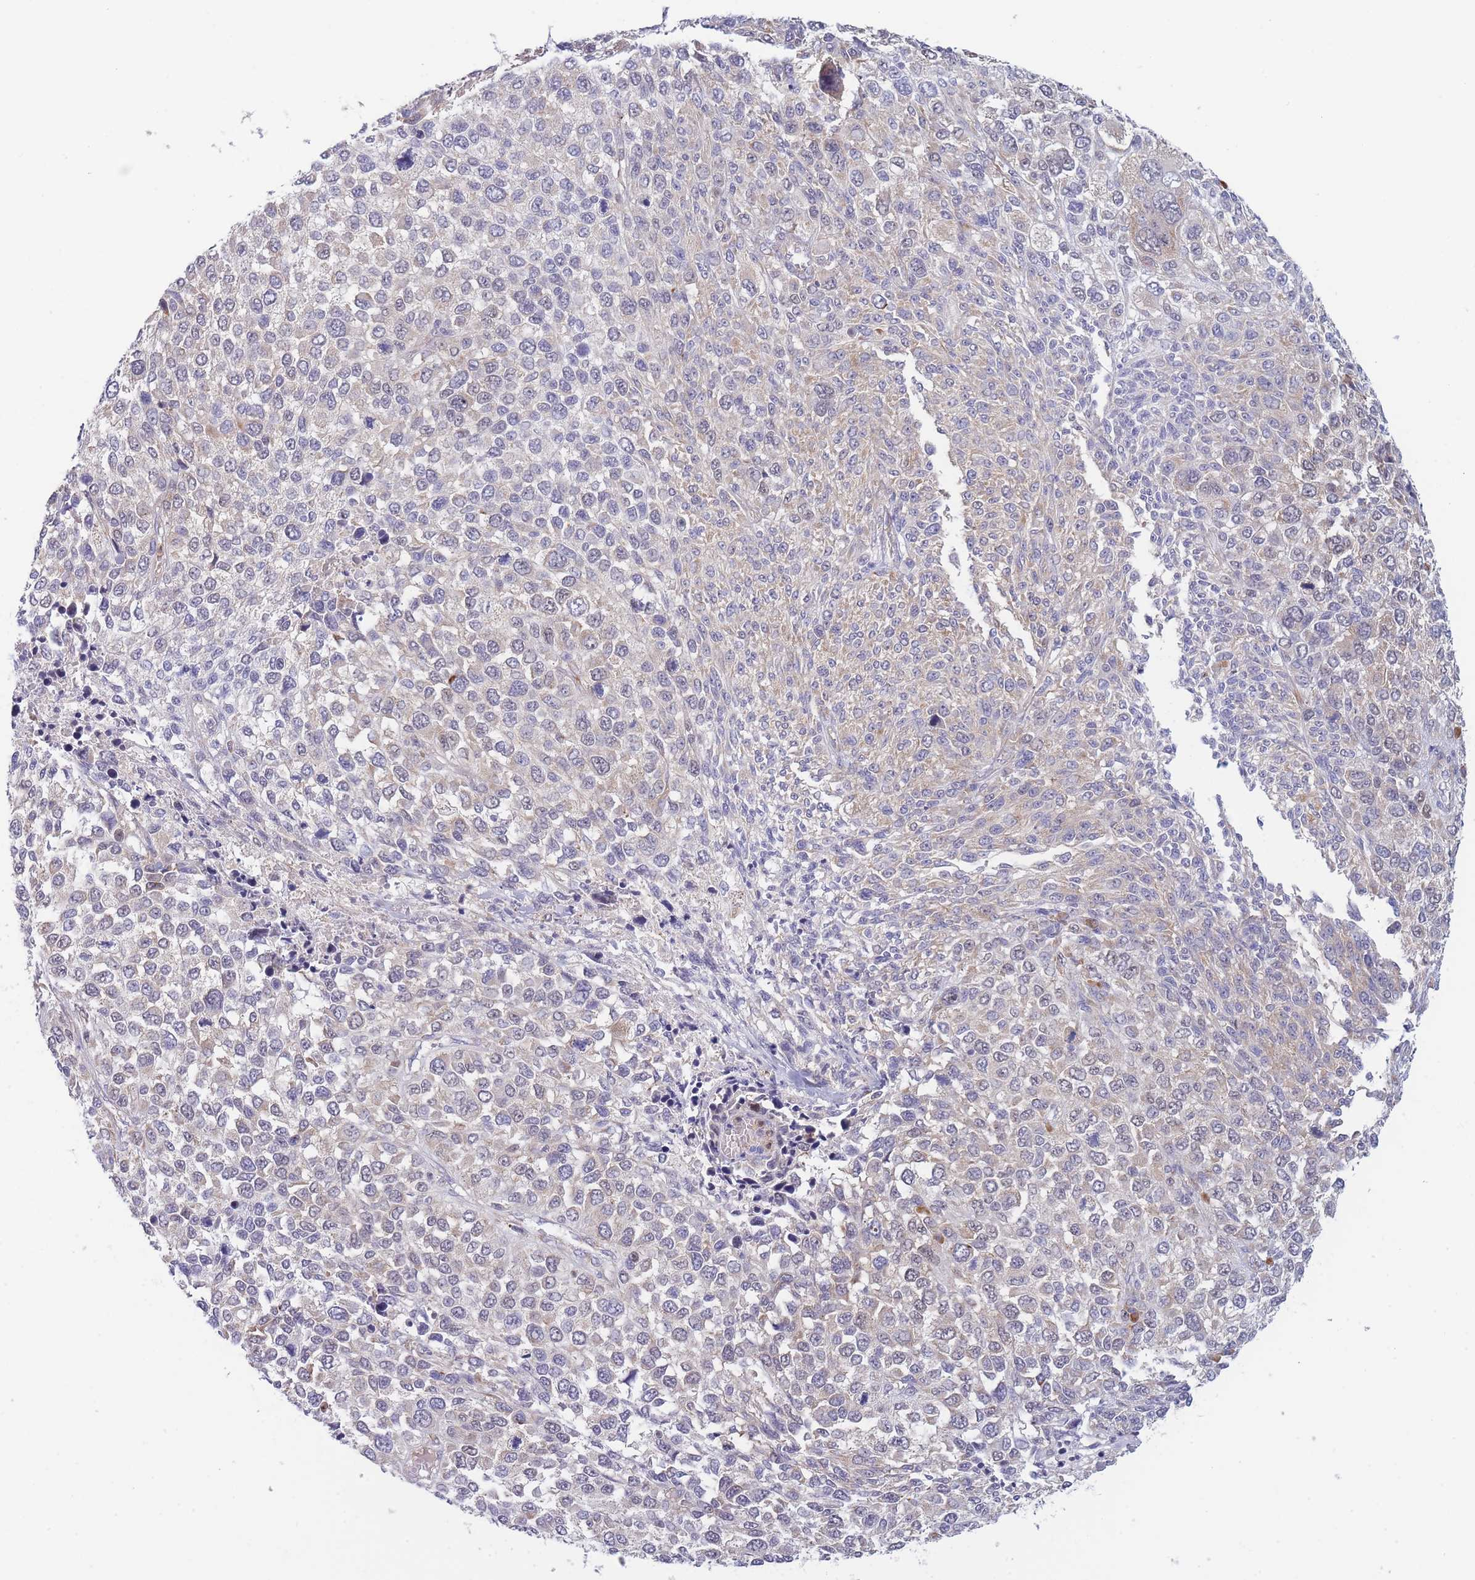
{"staining": {"intensity": "weak", "quantity": "<25%", "location": "cytoplasmic/membranous"}, "tissue": "melanoma", "cell_type": "Tumor cells", "image_type": "cancer", "snomed": [{"axis": "morphology", "description": "Malignant melanoma, NOS"}, {"axis": "topography", "description": "Skin of trunk"}], "caption": "High magnification brightfield microscopy of melanoma stained with DAB (3,3'-diaminobenzidine) (brown) and counterstained with hematoxylin (blue): tumor cells show no significant staining.", "gene": "NDUFAF6", "patient": {"sex": "male", "age": 71}}